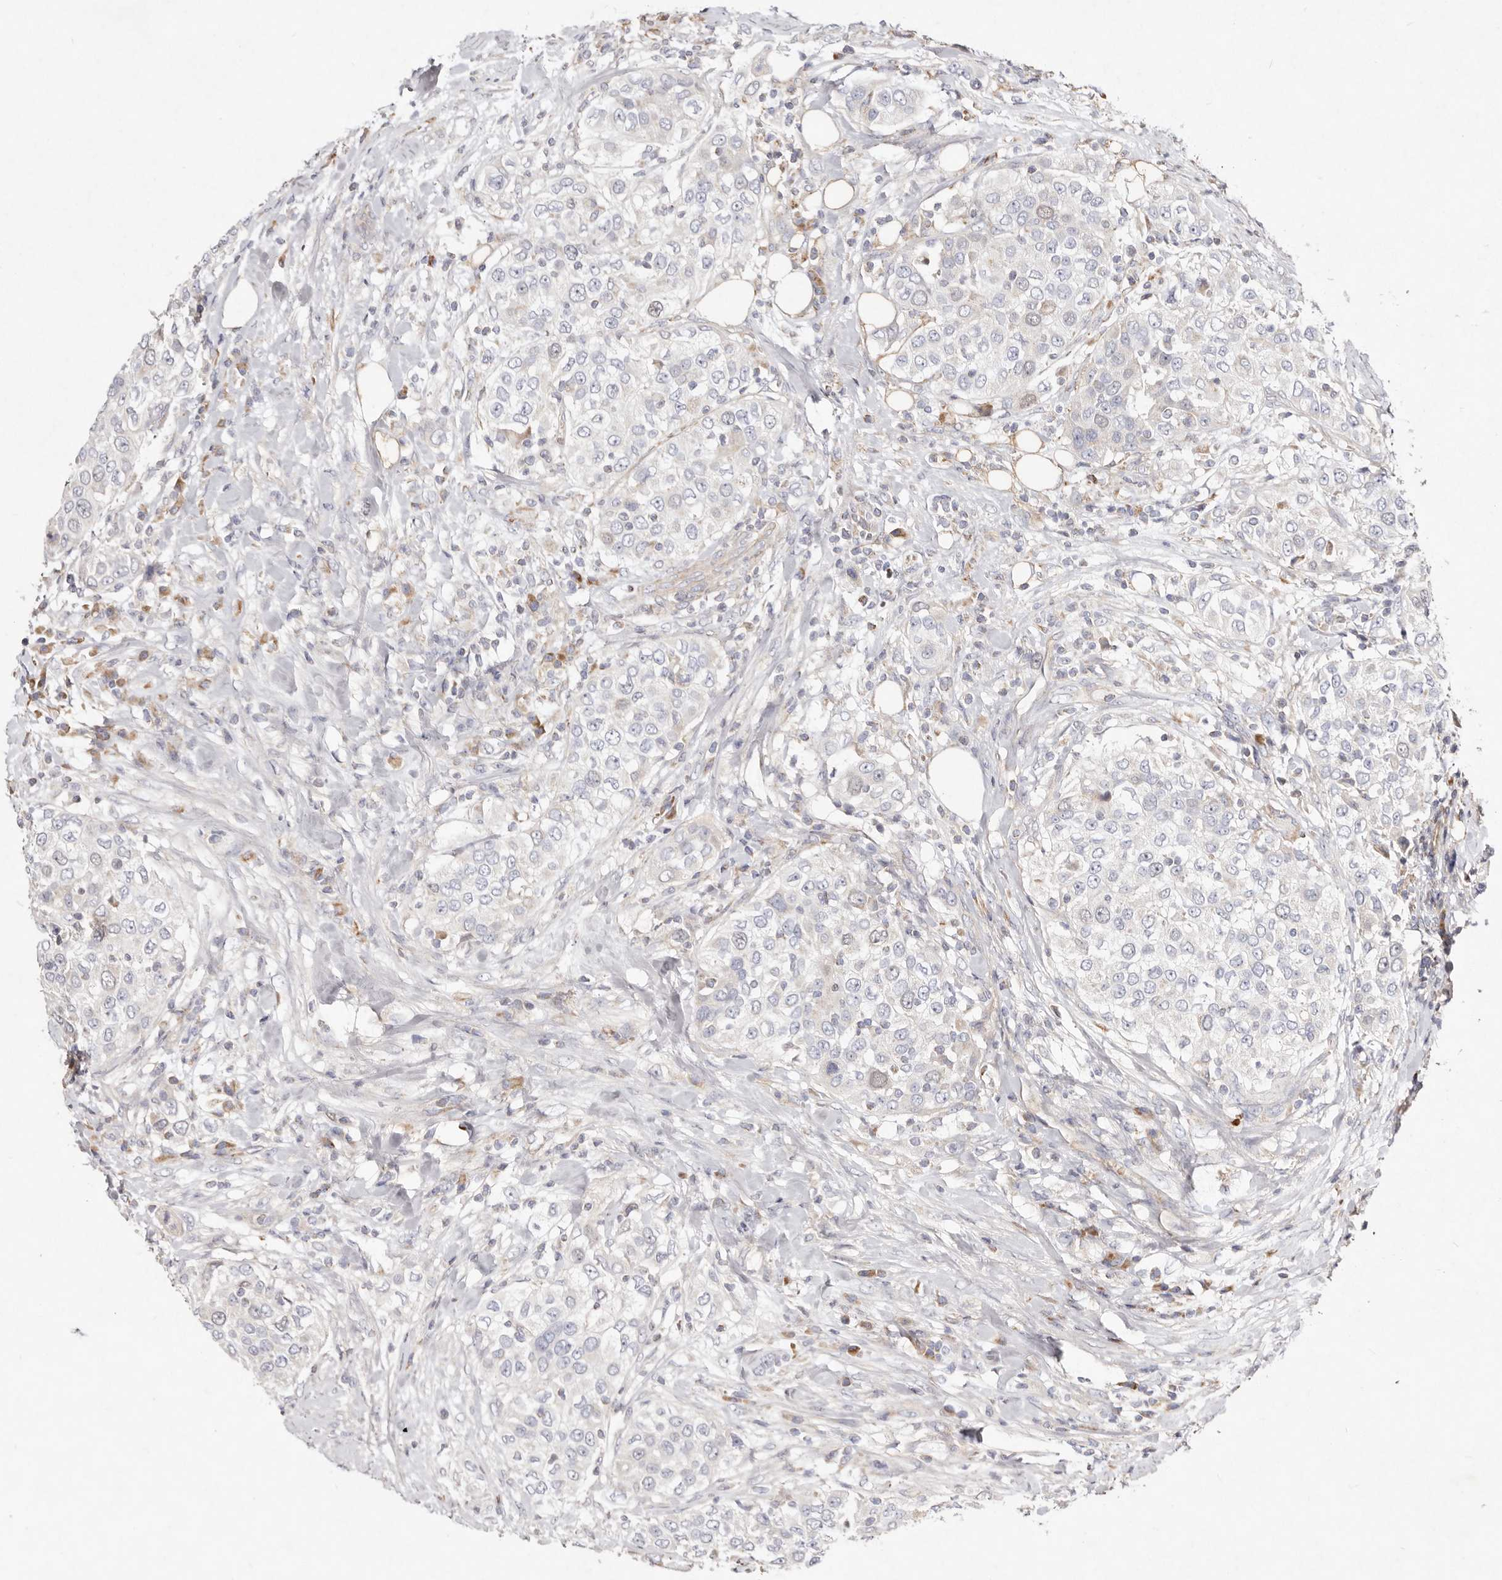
{"staining": {"intensity": "negative", "quantity": "none", "location": "none"}, "tissue": "urothelial cancer", "cell_type": "Tumor cells", "image_type": "cancer", "snomed": [{"axis": "morphology", "description": "Urothelial carcinoma, High grade"}, {"axis": "topography", "description": "Urinary bladder"}], "caption": "Immunohistochemistry (IHC) image of neoplastic tissue: human urothelial cancer stained with DAB exhibits no significant protein staining in tumor cells.", "gene": "SLC25A20", "patient": {"sex": "female", "age": 80}}